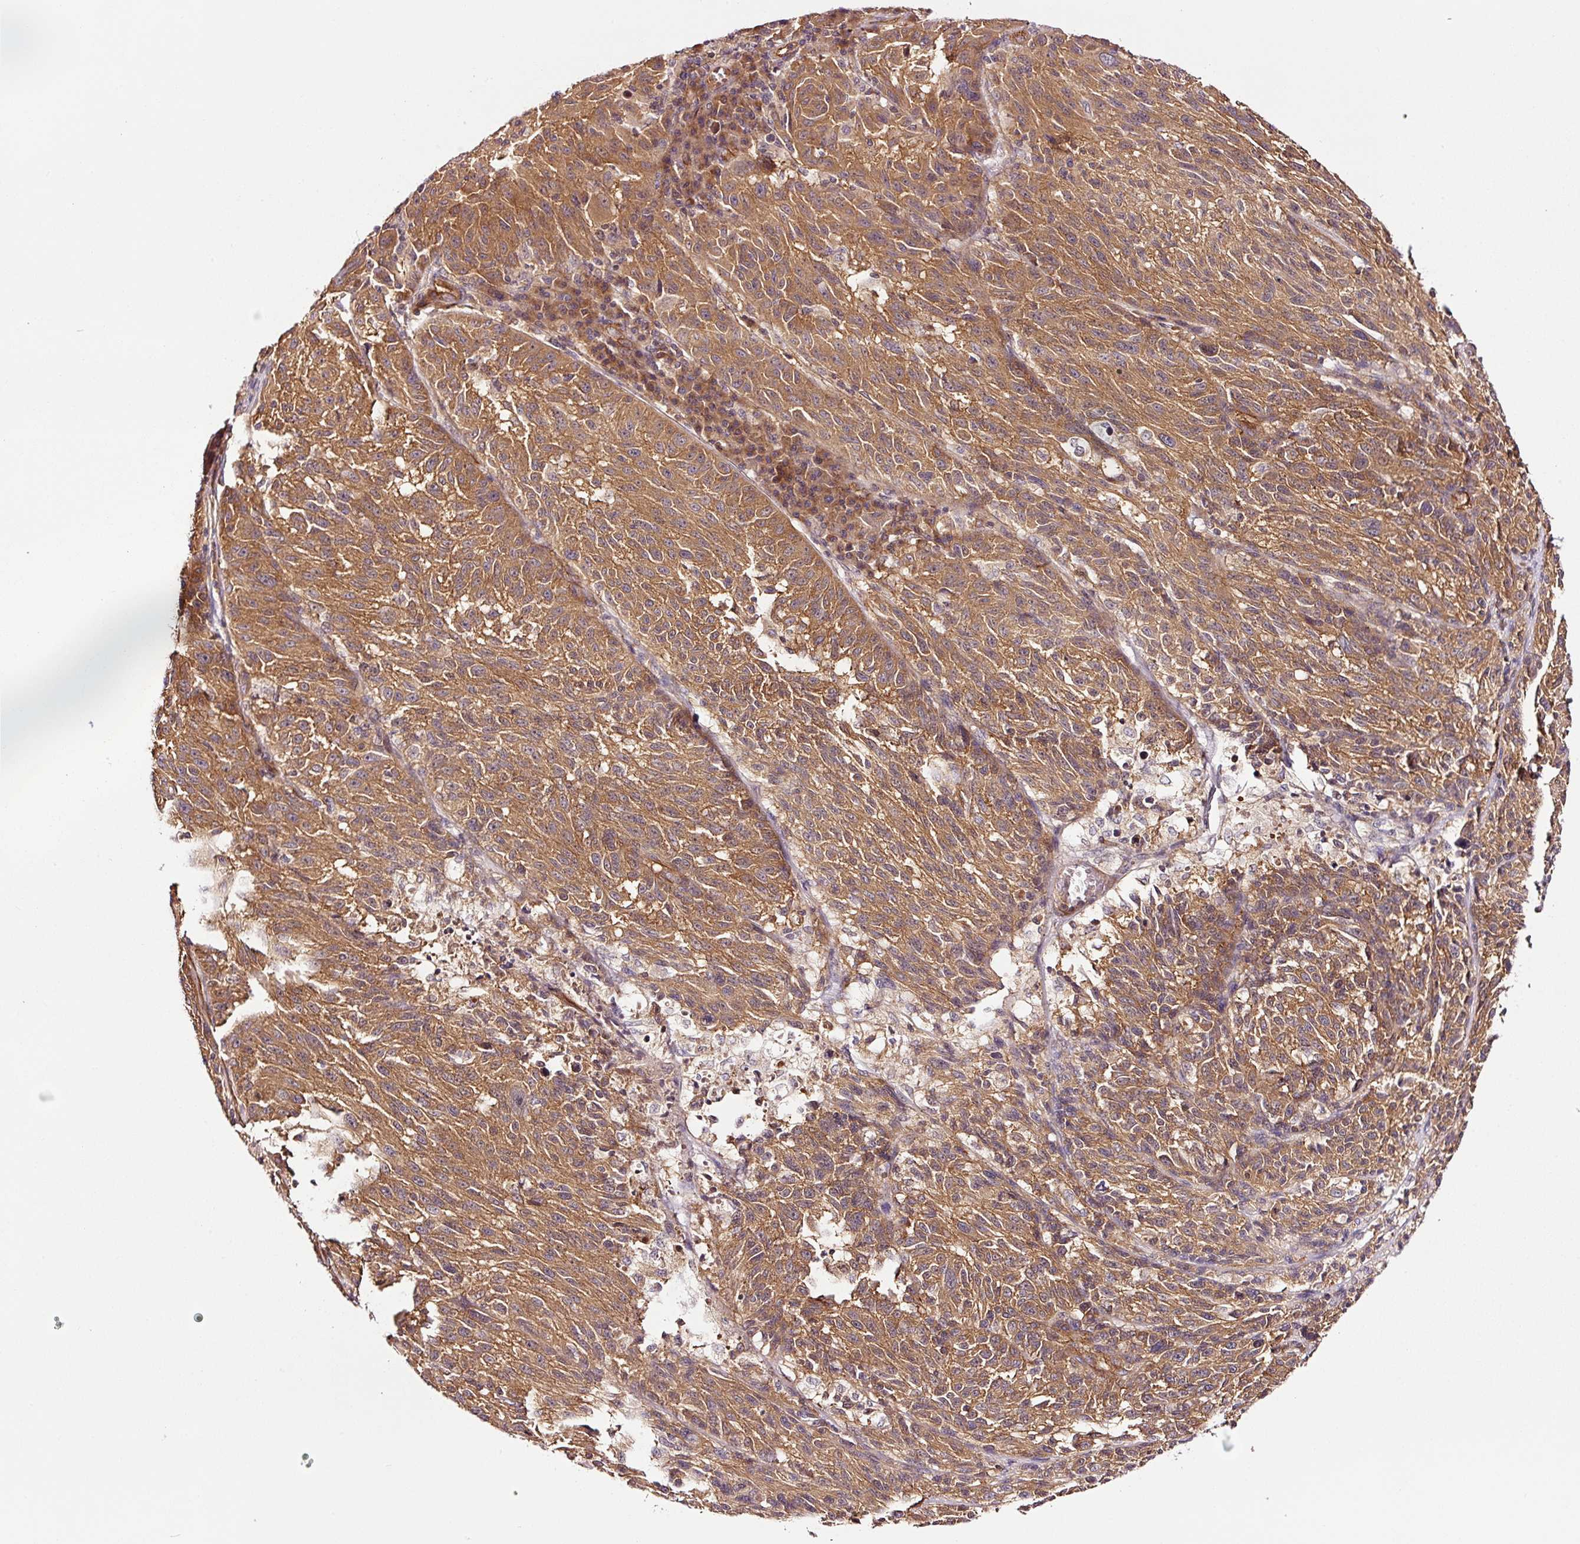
{"staining": {"intensity": "moderate", "quantity": ">75%", "location": "cytoplasmic/membranous"}, "tissue": "melanoma", "cell_type": "Tumor cells", "image_type": "cancer", "snomed": [{"axis": "morphology", "description": "Malignant melanoma, NOS"}, {"axis": "topography", "description": "Skin"}], "caption": "Melanoma was stained to show a protein in brown. There is medium levels of moderate cytoplasmic/membranous positivity in about >75% of tumor cells. Immunohistochemistry stains the protein in brown and the nuclei are stained blue.", "gene": "METAP1", "patient": {"sex": "male", "age": 53}}